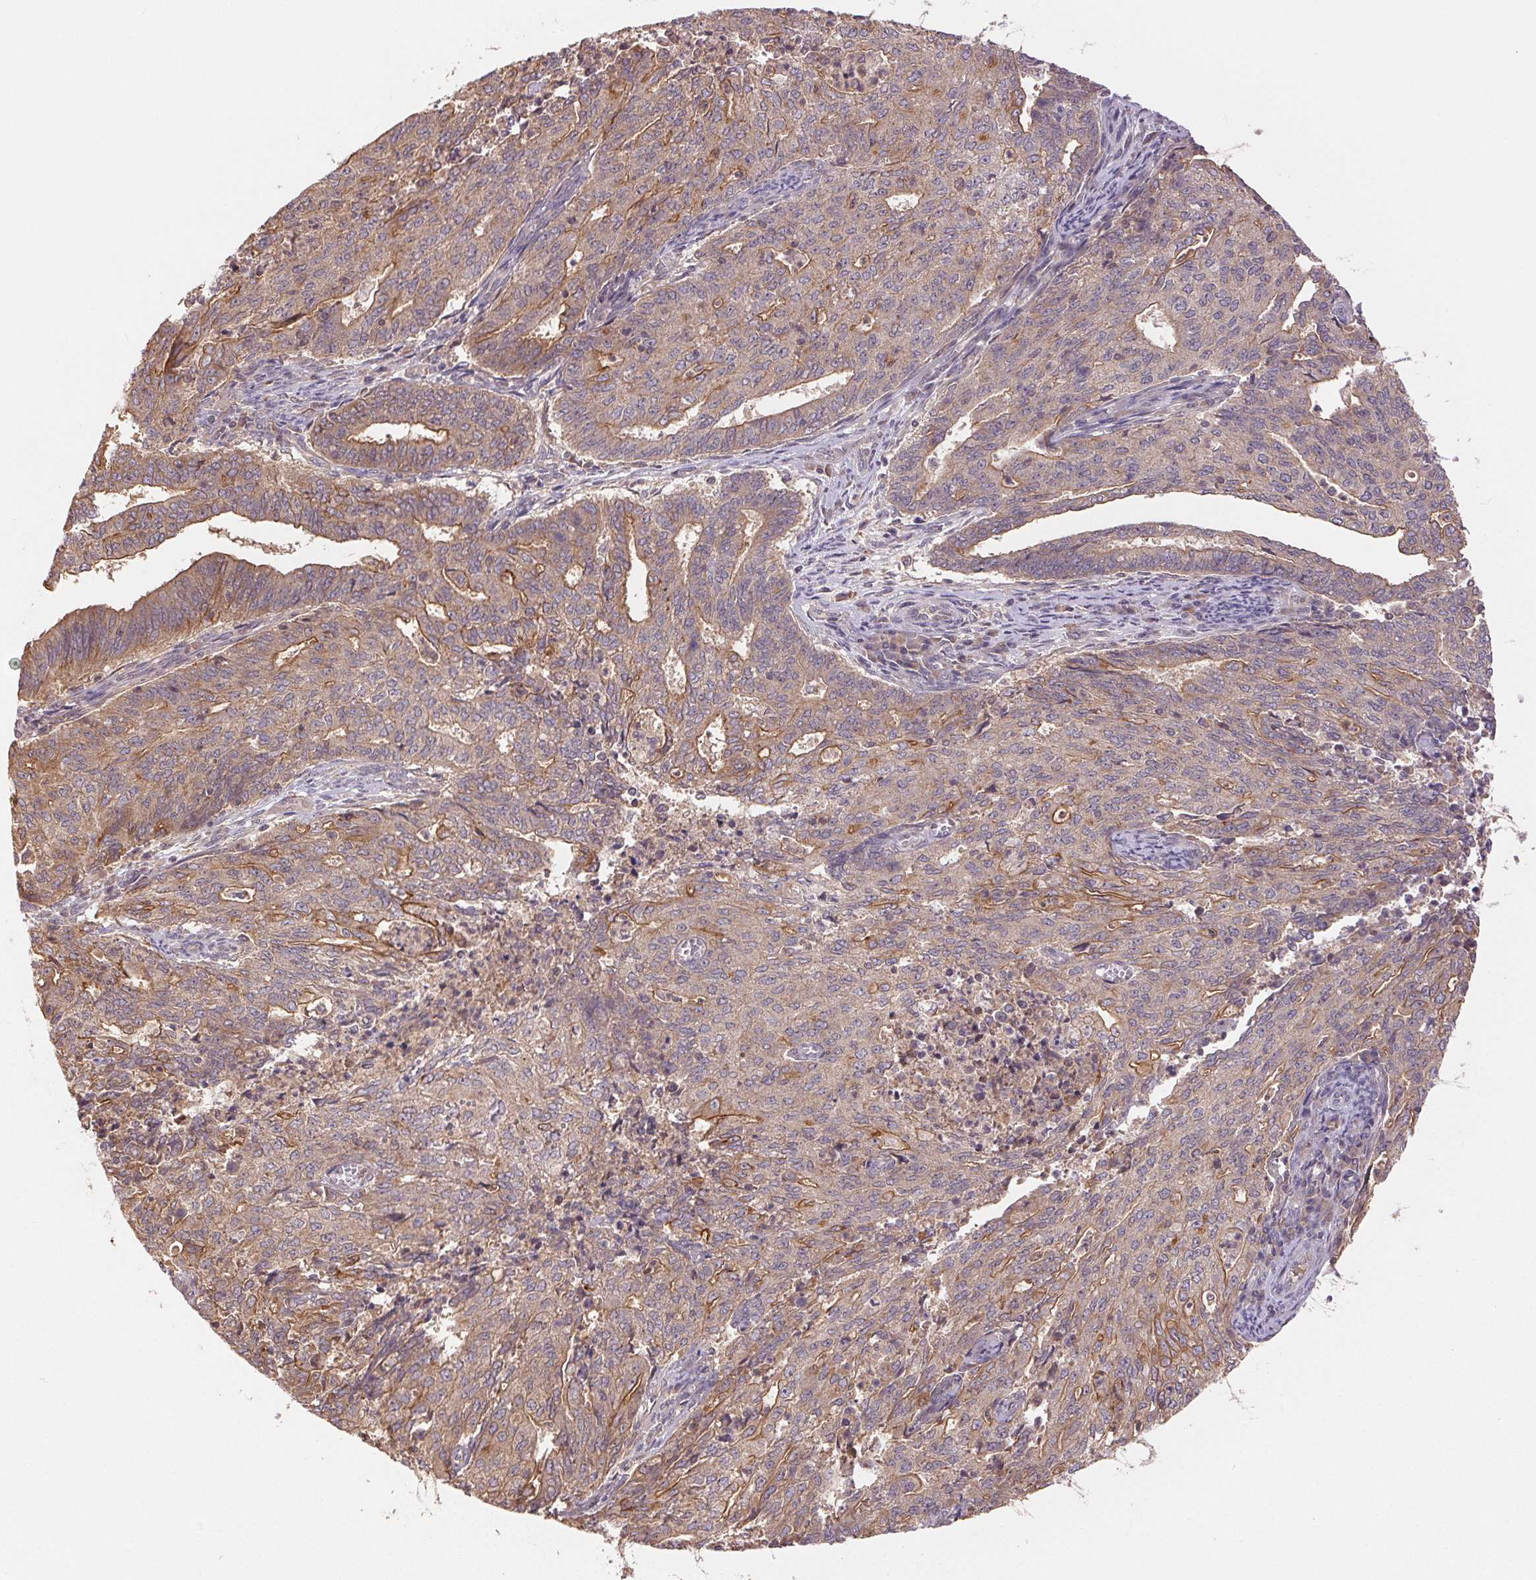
{"staining": {"intensity": "moderate", "quantity": "25%-75%", "location": "cytoplasmic/membranous"}, "tissue": "endometrial cancer", "cell_type": "Tumor cells", "image_type": "cancer", "snomed": [{"axis": "morphology", "description": "Adenocarcinoma, NOS"}, {"axis": "topography", "description": "Endometrium"}], "caption": "Endometrial cancer stained for a protein (brown) shows moderate cytoplasmic/membranous positive expression in about 25%-75% of tumor cells.", "gene": "MAPKAPK2", "patient": {"sex": "female", "age": 82}}